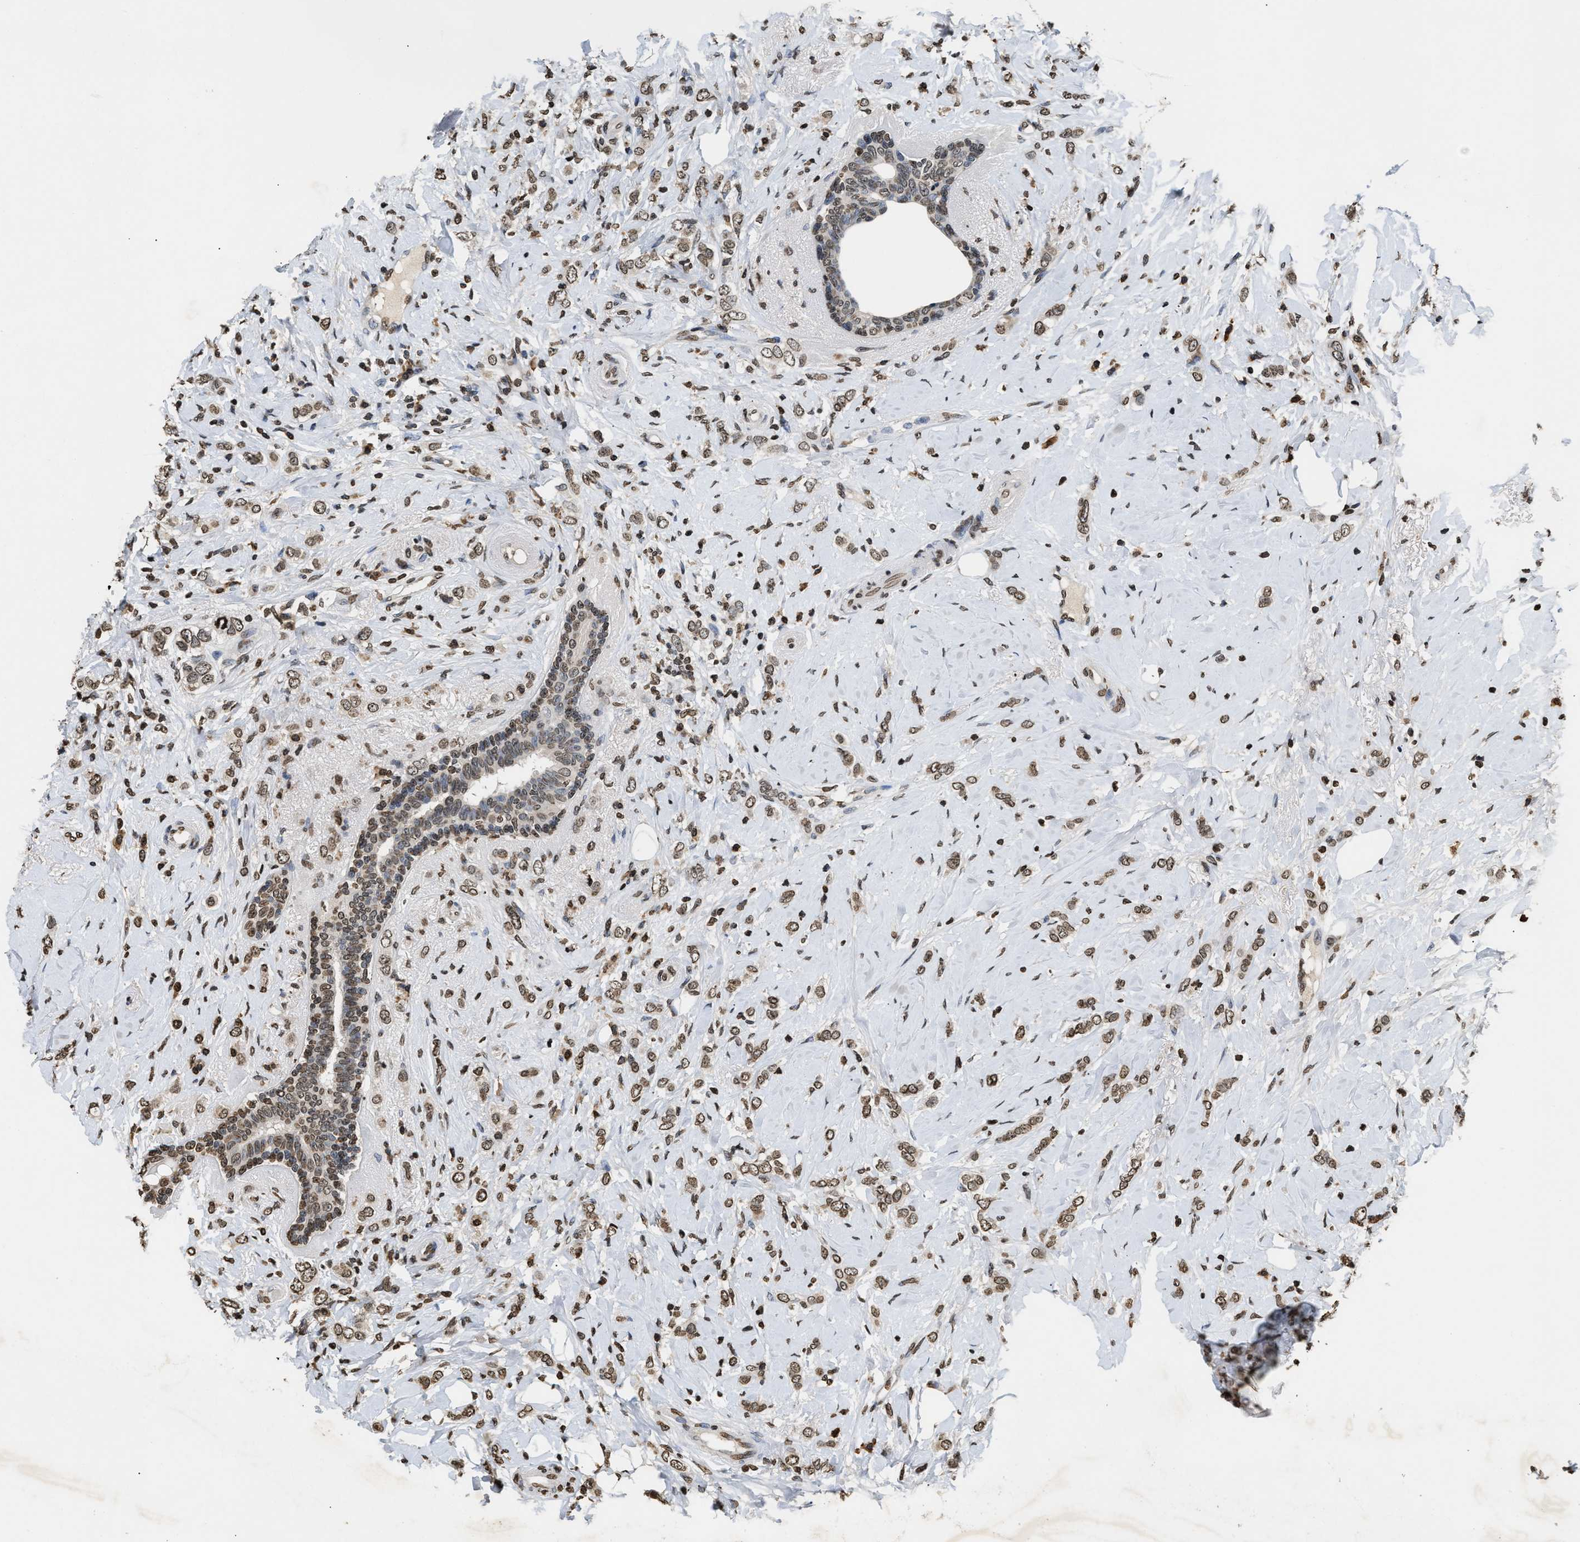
{"staining": {"intensity": "moderate", "quantity": ">75%", "location": "nuclear"}, "tissue": "breast cancer", "cell_type": "Tumor cells", "image_type": "cancer", "snomed": [{"axis": "morphology", "description": "Normal tissue, NOS"}, {"axis": "morphology", "description": "Lobular carcinoma"}, {"axis": "topography", "description": "Breast"}], "caption": "Protein expression analysis of human breast cancer (lobular carcinoma) reveals moderate nuclear staining in about >75% of tumor cells. Using DAB (3,3'-diaminobenzidine) (brown) and hematoxylin (blue) stains, captured at high magnification using brightfield microscopy.", "gene": "DNASE1L3", "patient": {"sex": "female", "age": 47}}